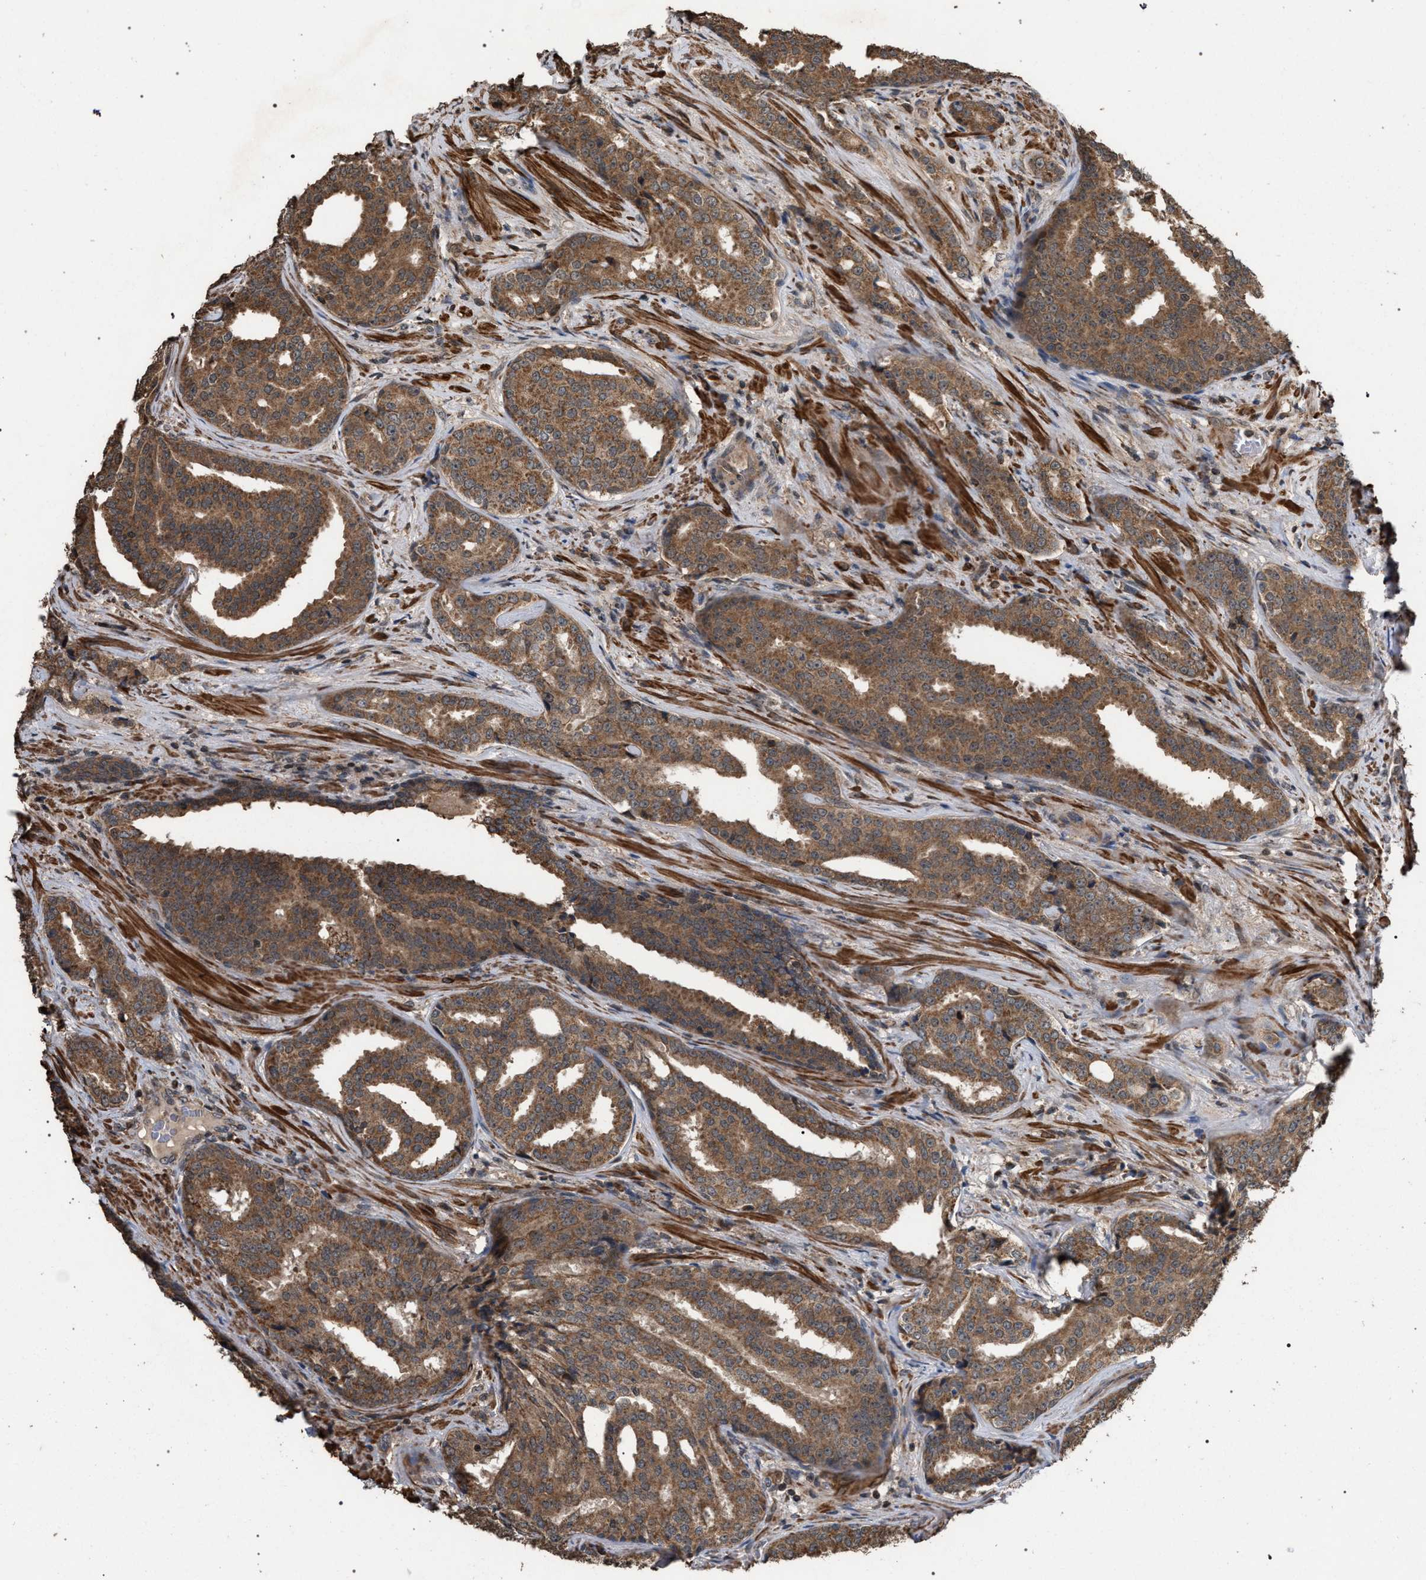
{"staining": {"intensity": "moderate", "quantity": ">75%", "location": "cytoplasmic/membranous"}, "tissue": "prostate cancer", "cell_type": "Tumor cells", "image_type": "cancer", "snomed": [{"axis": "morphology", "description": "Adenocarcinoma, High grade"}, {"axis": "topography", "description": "Prostate"}], "caption": "Prostate adenocarcinoma (high-grade) stained with DAB (3,3'-diaminobenzidine) immunohistochemistry (IHC) shows medium levels of moderate cytoplasmic/membranous staining in approximately >75% of tumor cells.", "gene": "NAA35", "patient": {"sex": "male", "age": 71}}